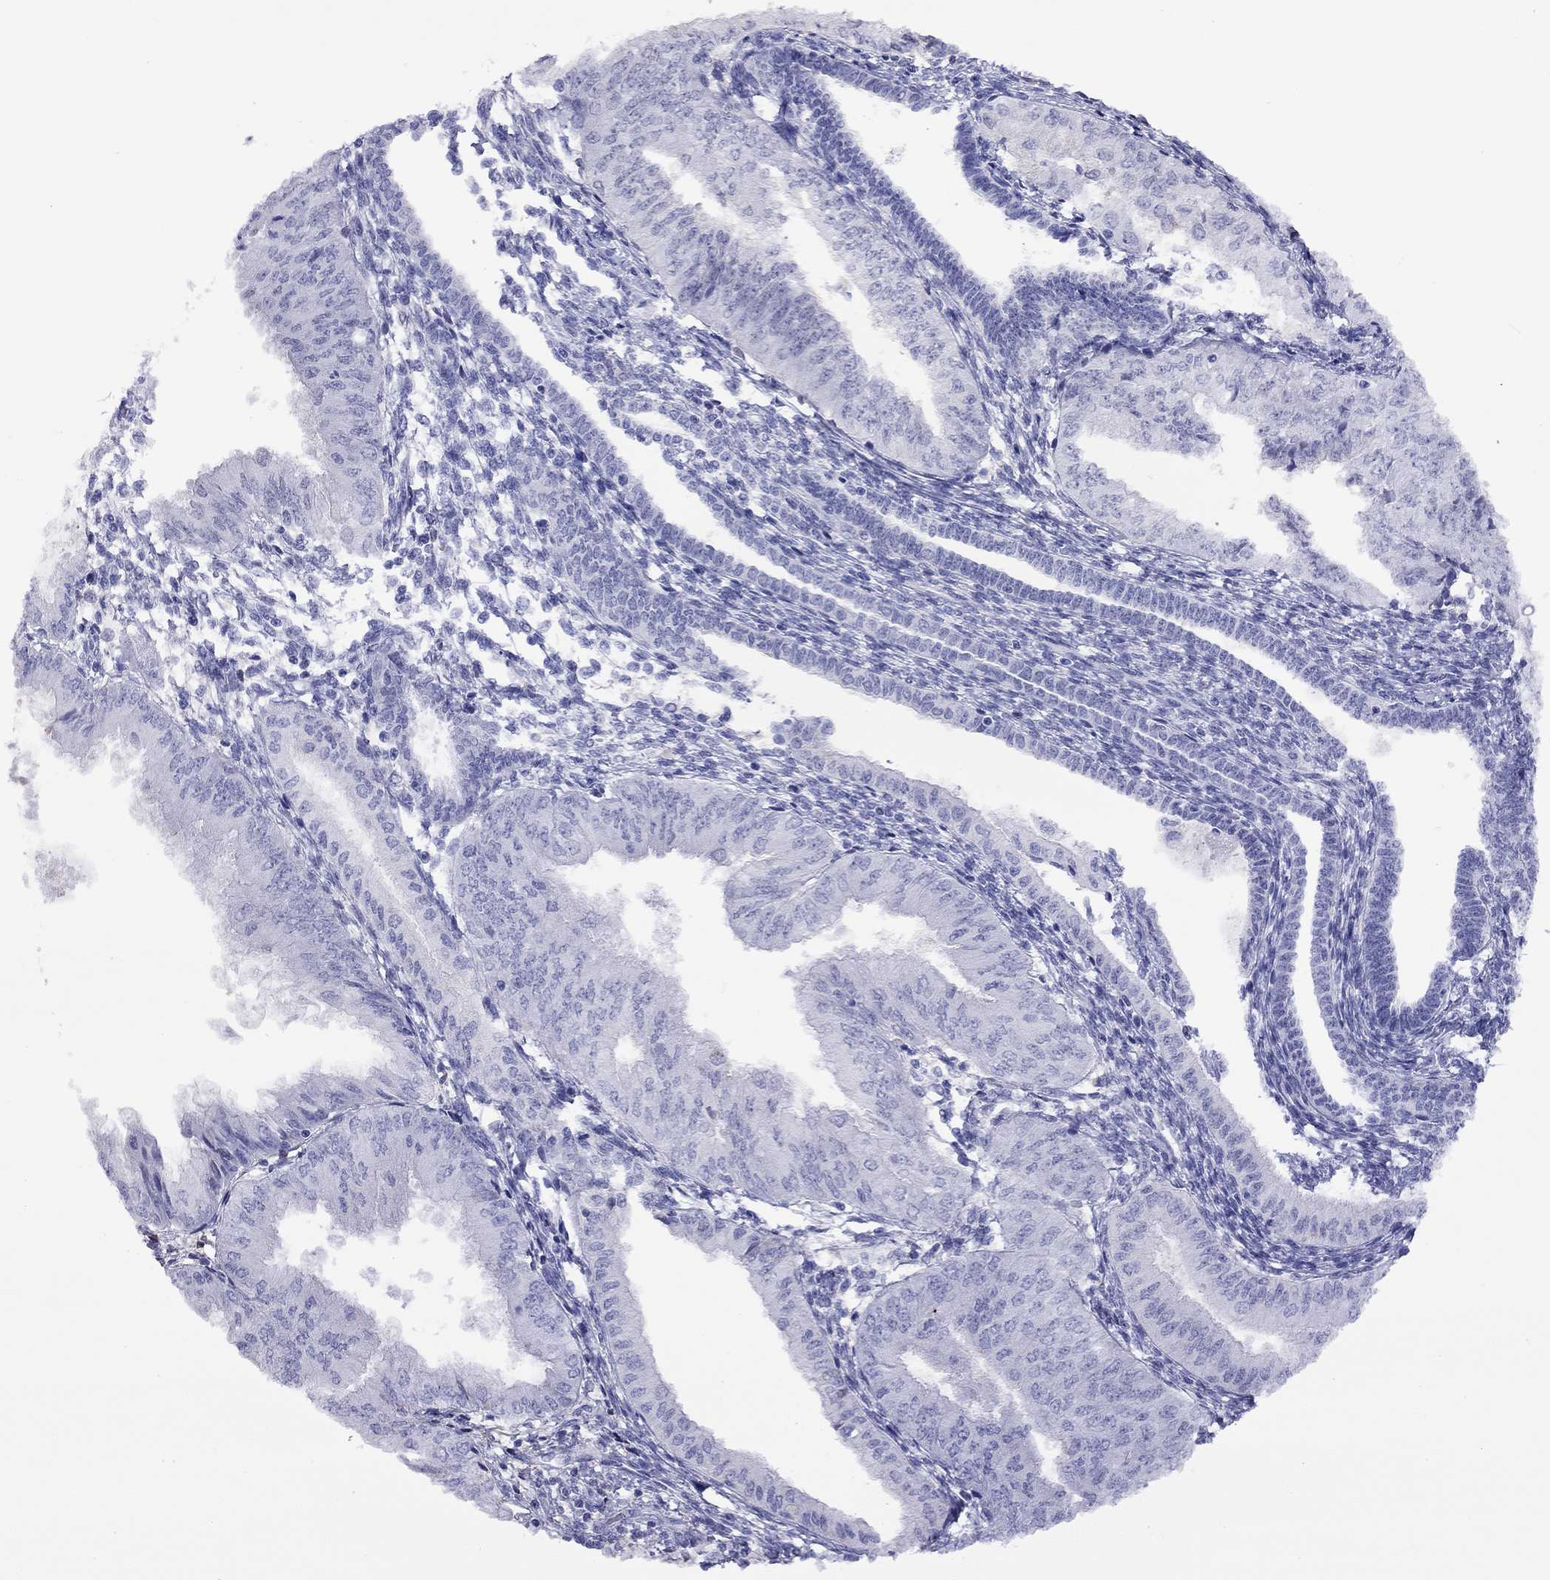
{"staining": {"intensity": "negative", "quantity": "none", "location": "none"}, "tissue": "endometrial cancer", "cell_type": "Tumor cells", "image_type": "cancer", "snomed": [{"axis": "morphology", "description": "Adenocarcinoma, NOS"}, {"axis": "topography", "description": "Endometrium"}], "caption": "A photomicrograph of adenocarcinoma (endometrial) stained for a protein reveals no brown staining in tumor cells. Brightfield microscopy of immunohistochemistry (IHC) stained with DAB (3,3'-diaminobenzidine) (brown) and hematoxylin (blue), captured at high magnification.", "gene": "SLC30A8", "patient": {"sex": "female", "age": 53}}